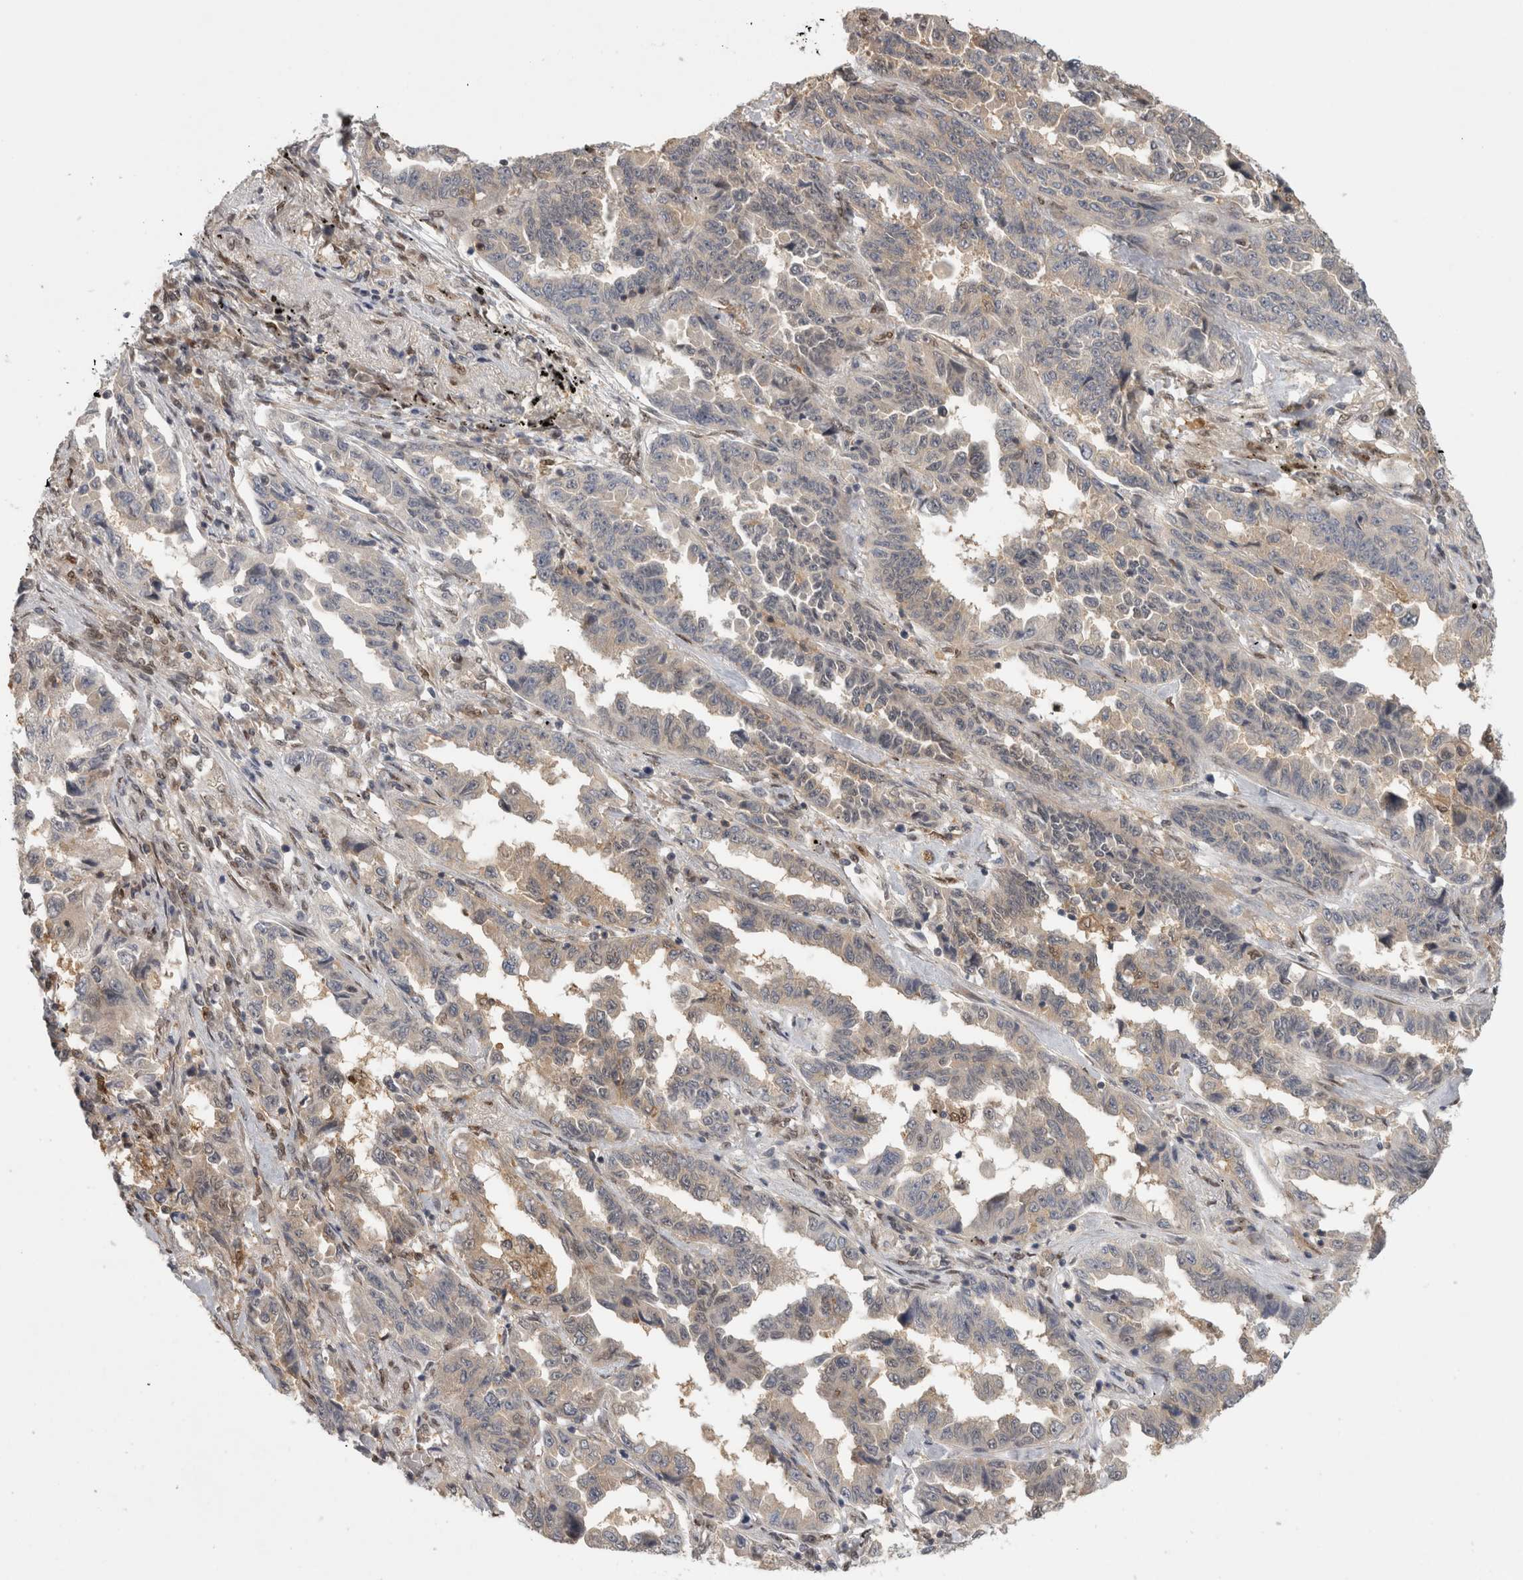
{"staining": {"intensity": "negative", "quantity": "none", "location": "none"}, "tissue": "lung cancer", "cell_type": "Tumor cells", "image_type": "cancer", "snomed": [{"axis": "morphology", "description": "Adenocarcinoma, NOS"}, {"axis": "topography", "description": "Lung"}], "caption": "Lung cancer stained for a protein using immunohistochemistry demonstrates no staining tumor cells.", "gene": "PIGP", "patient": {"sex": "female", "age": 51}}